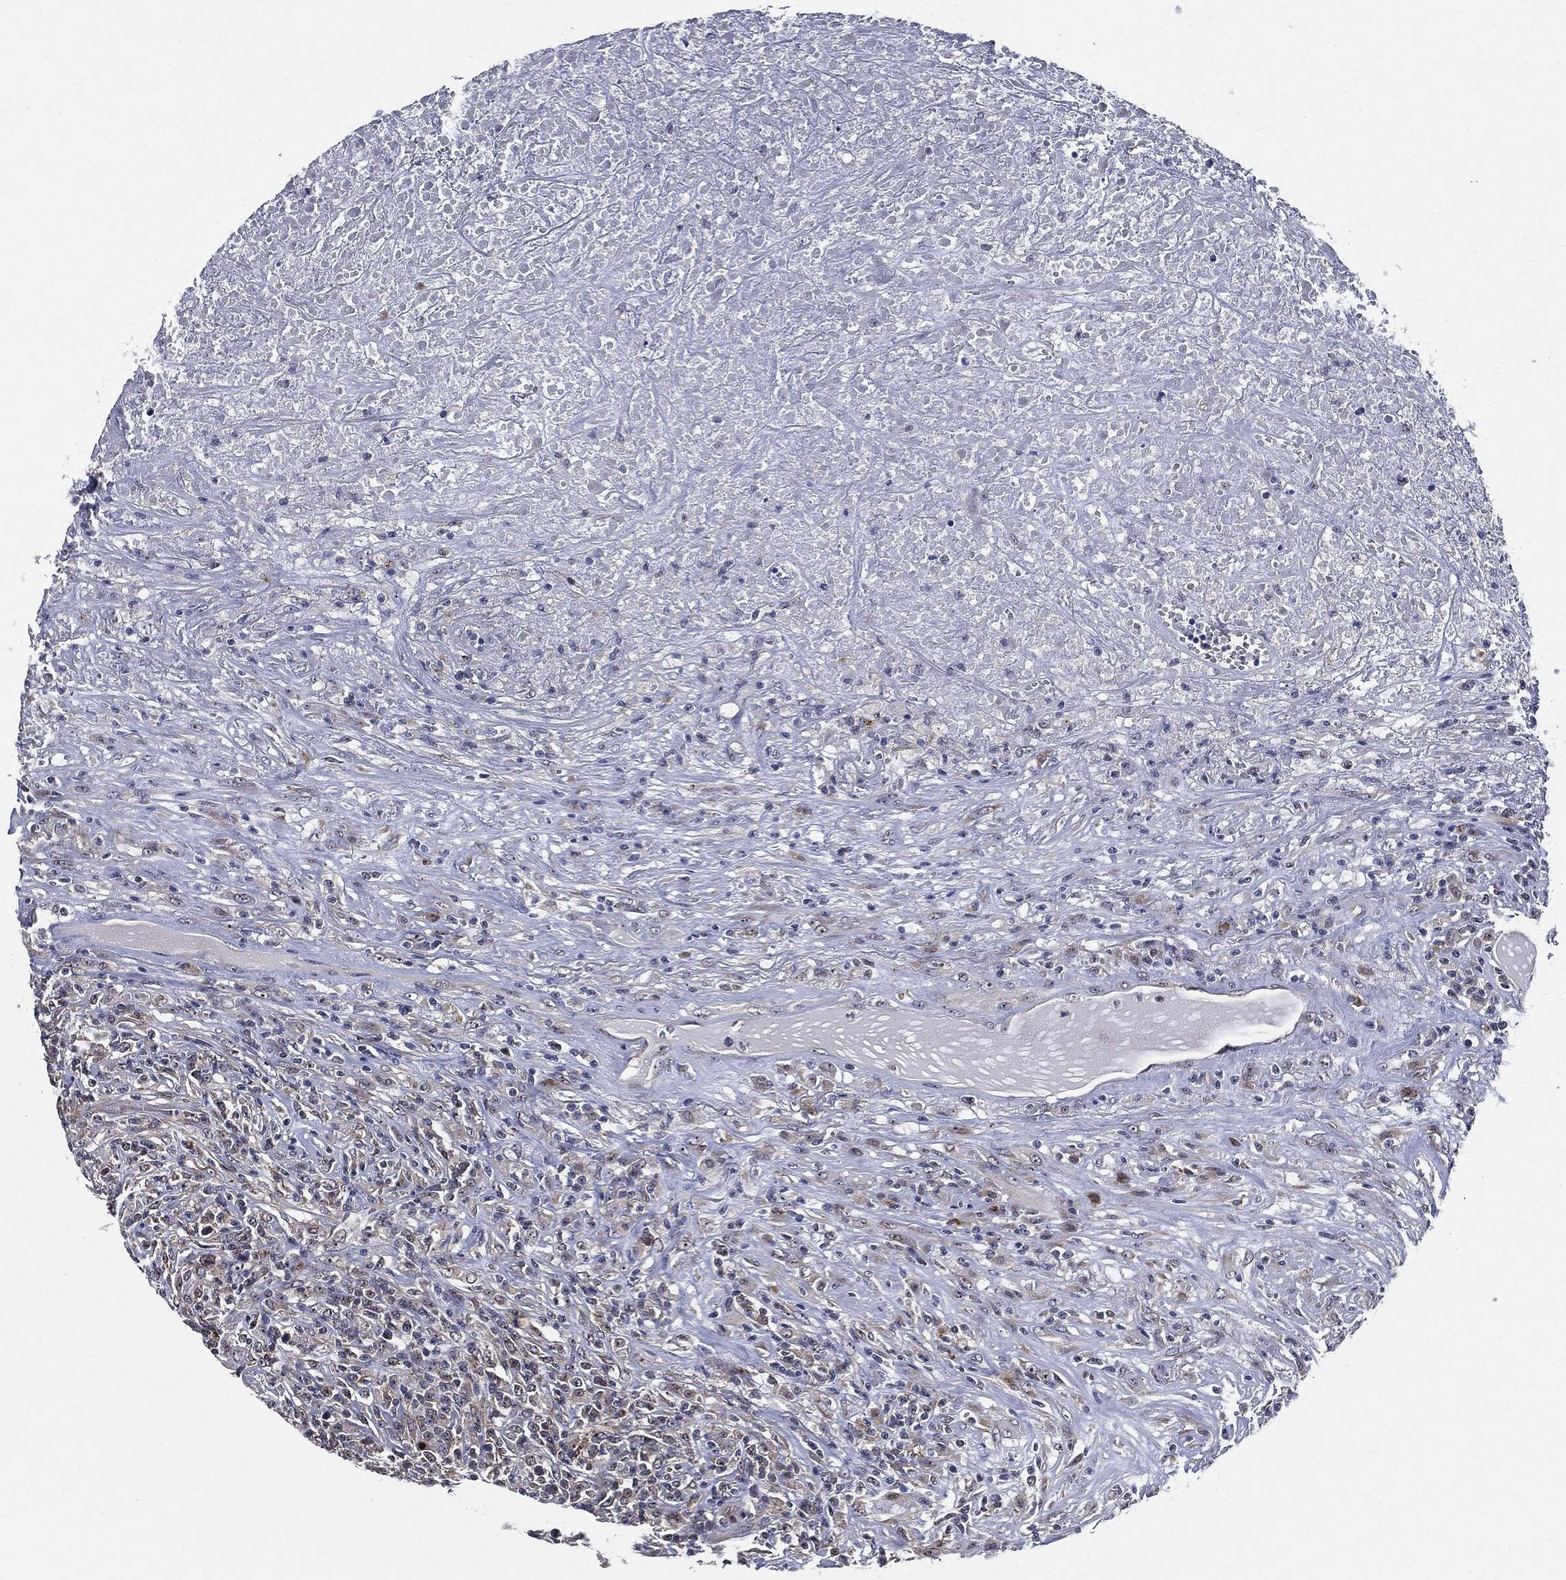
{"staining": {"intensity": "negative", "quantity": "none", "location": "none"}, "tissue": "lymphoma", "cell_type": "Tumor cells", "image_type": "cancer", "snomed": [{"axis": "morphology", "description": "Malignant lymphoma, non-Hodgkin's type, High grade"}, {"axis": "topography", "description": "Lung"}], "caption": "This is an immunohistochemistry (IHC) image of lymphoma. There is no expression in tumor cells.", "gene": "TRMT1L", "patient": {"sex": "male", "age": 79}}